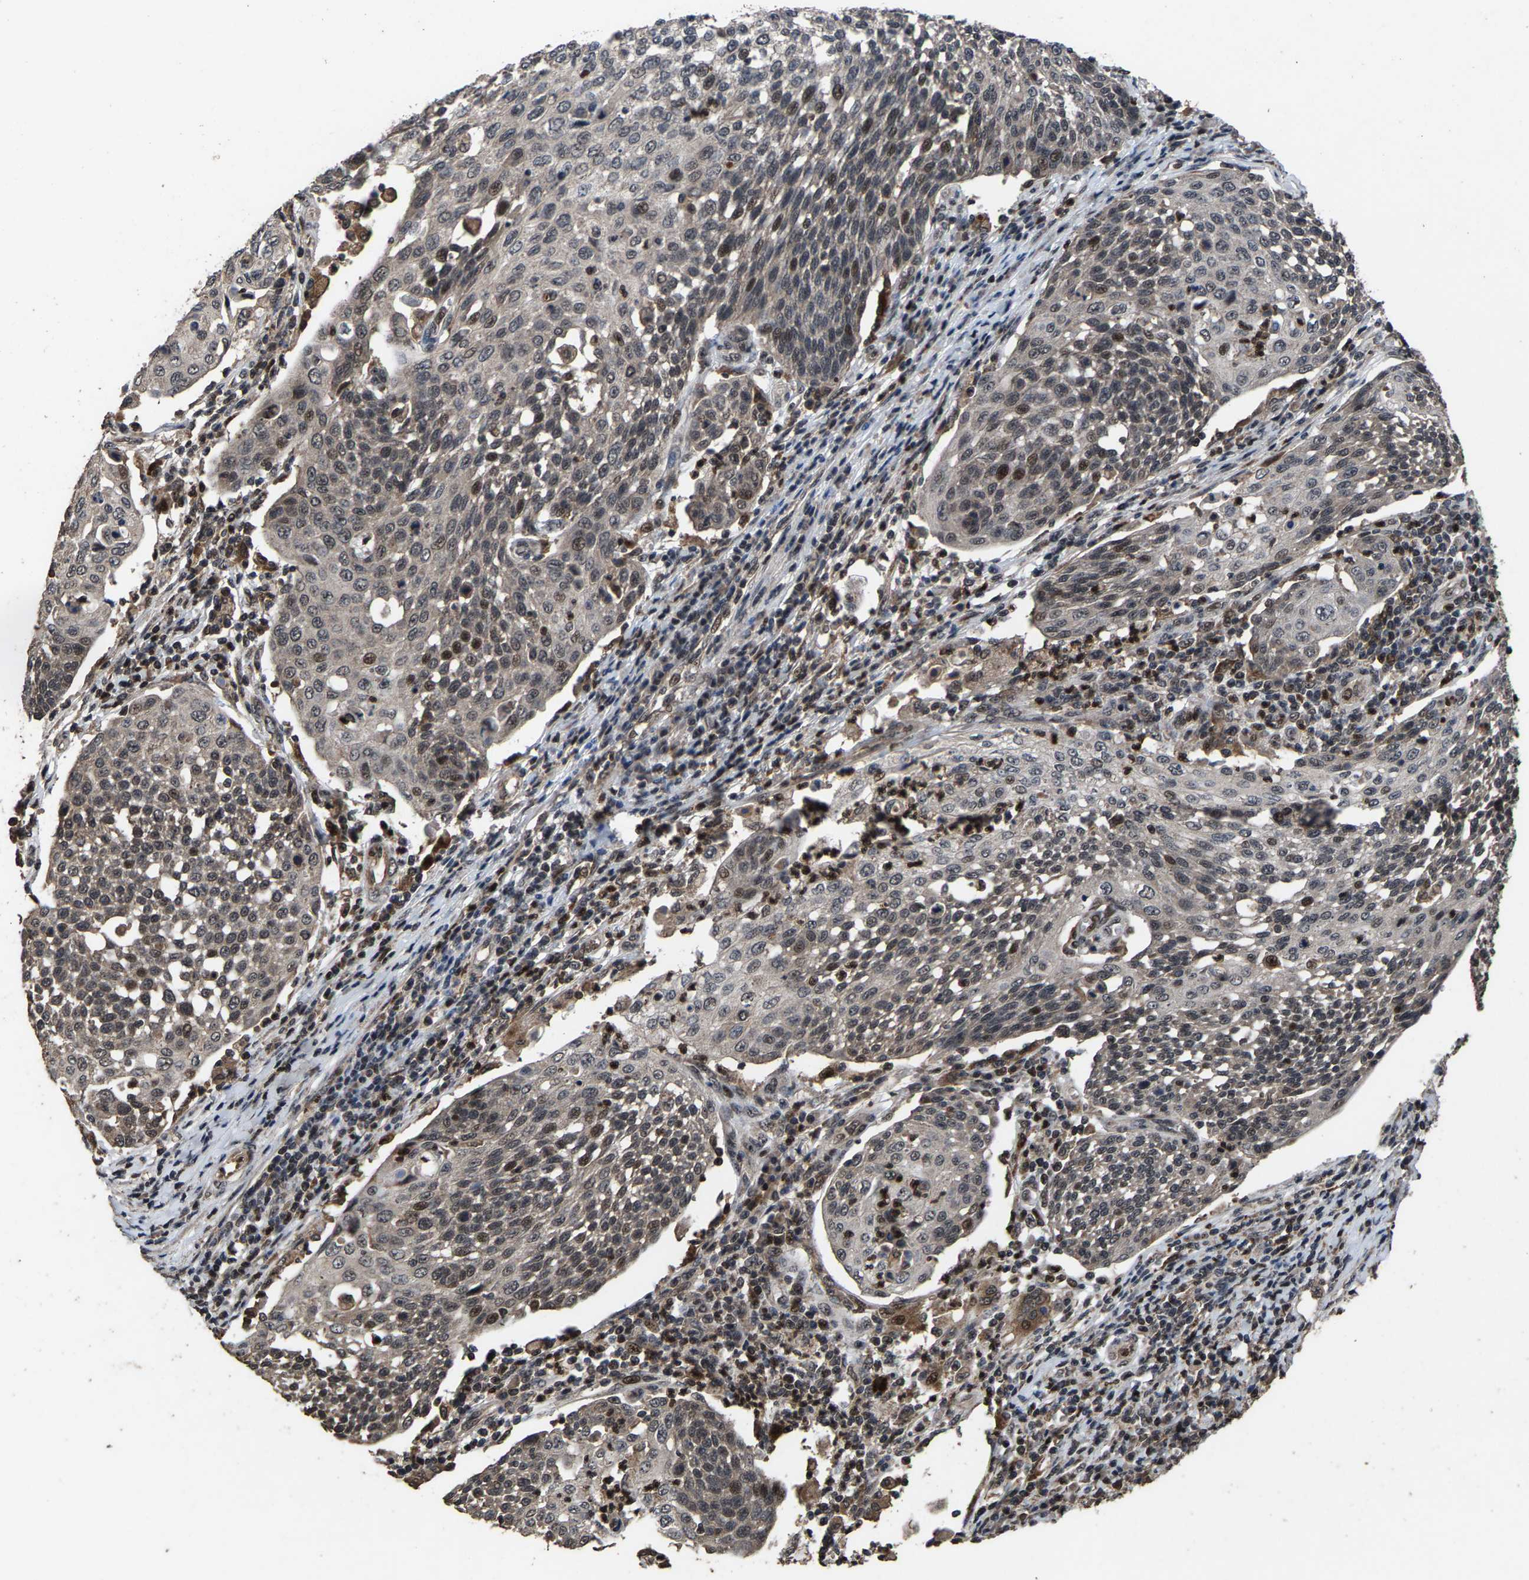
{"staining": {"intensity": "moderate", "quantity": "<25%", "location": "nuclear"}, "tissue": "cervical cancer", "cell_type": "Tumor cells", "image_type": "cancer", "snomed": [{"axis": "morphology", "description": "Squamous cell carcinoma, NOS"}, {"axis": "topography", "description": "Cervix"}], "caption": "The immunohistochemical stain shows moderate nuclear staining in tumor cells of cervical cancer (squamous cell carcinoma) tissue. (DAB IHC with brightfield microscopy, high magnification).", "gene": "HAUS6", "patient": {"sex": "female", "age": 34}}